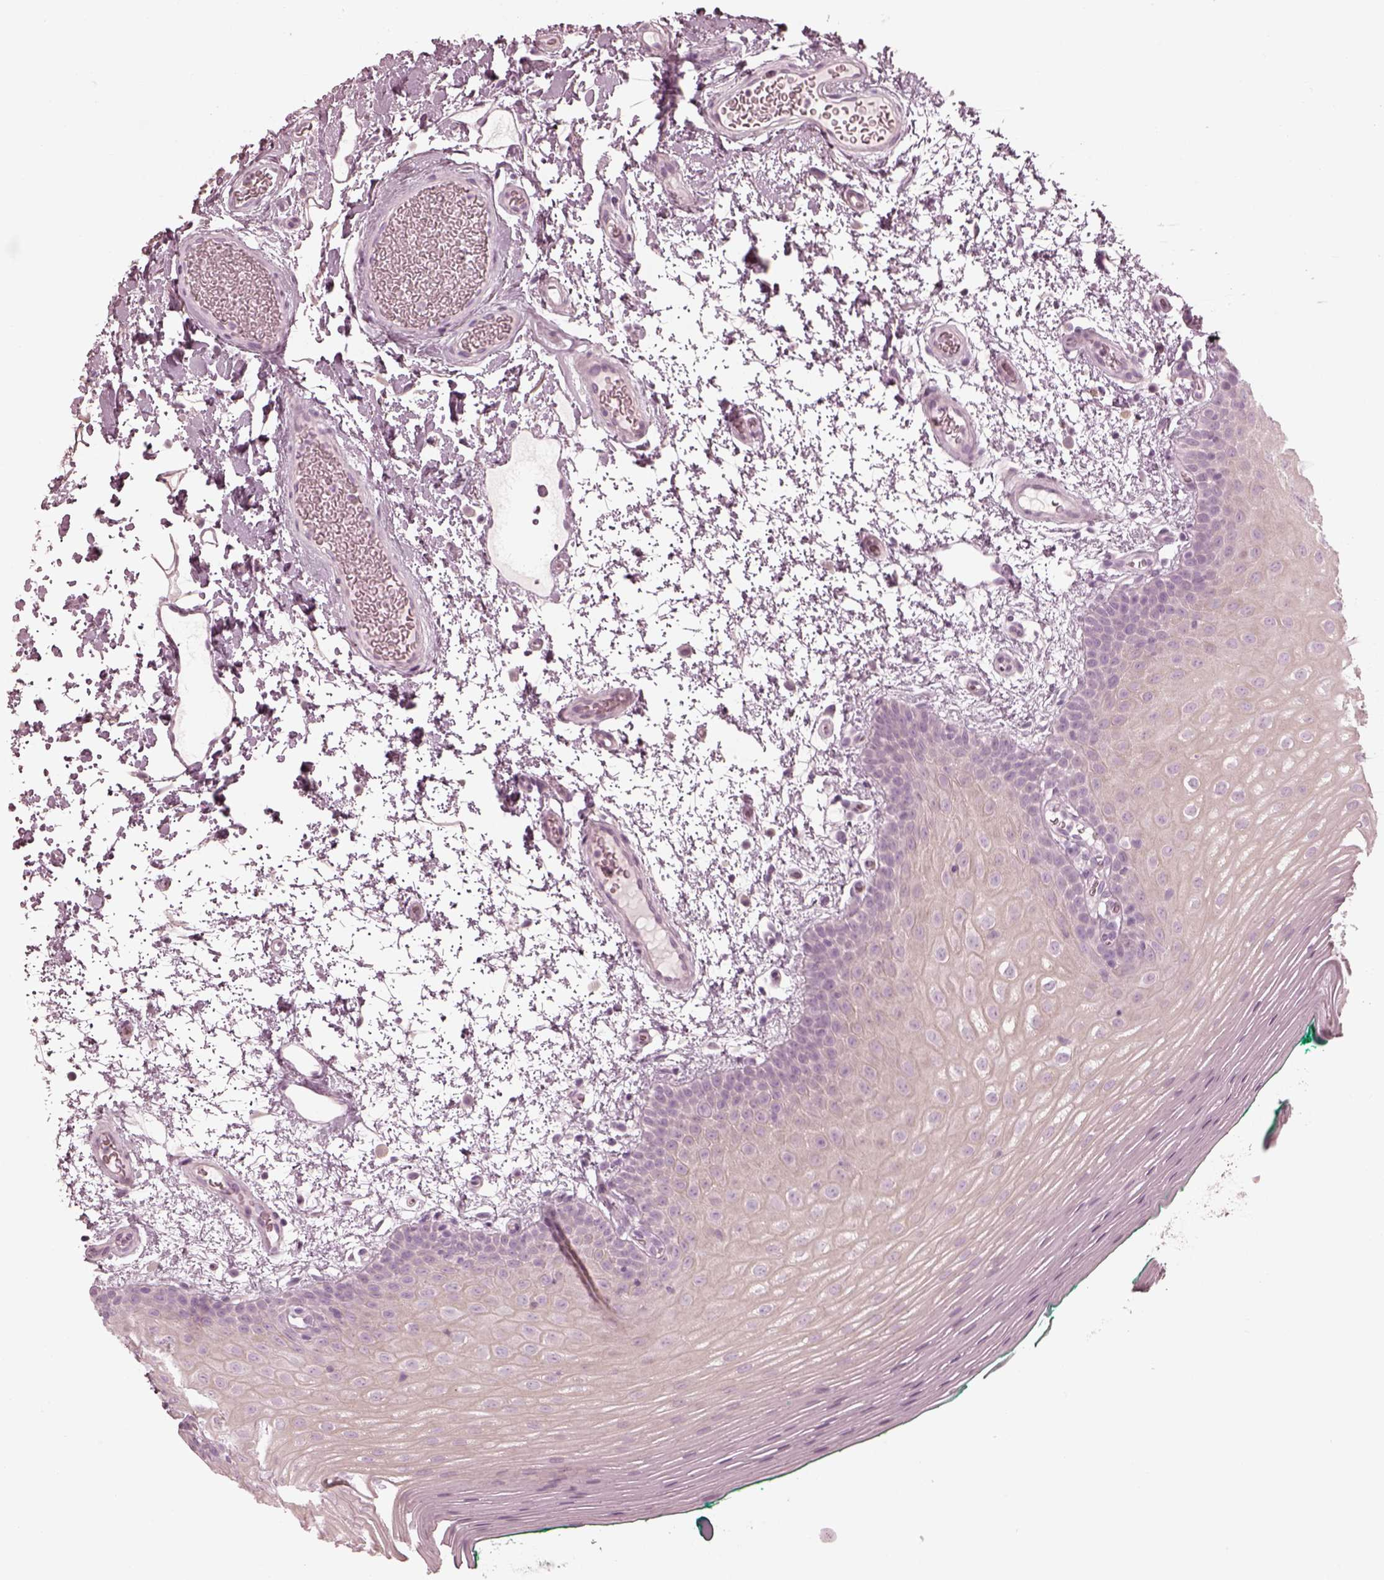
{"staining": {"intensity": "negative", "quantity": "none", "location": "none"}, "tissue": "oral mucosa", "cell_type": "Squamous epithelial cells", "image_type": "normal", "snomed": [{"axis": "morphology", "description": "Normal tissue, NOS"}, {"axis": "morphology", "description": "Squamous cell carcinoma, NOS"}, {"axis": "topography", "description": "Oral tissue"}, {"axis": "topography", "description": "Head-Neck"}], "caption": "IHC photomicrograph of unremarkable oral mucosa stained for a protein (brown), which demonstrates no expression in squamous epithelial cells. (DAB IHC with hematoxylin counter stain).", "gene": "SAXO2", "patient": {"sex": "male", "age": 78}}